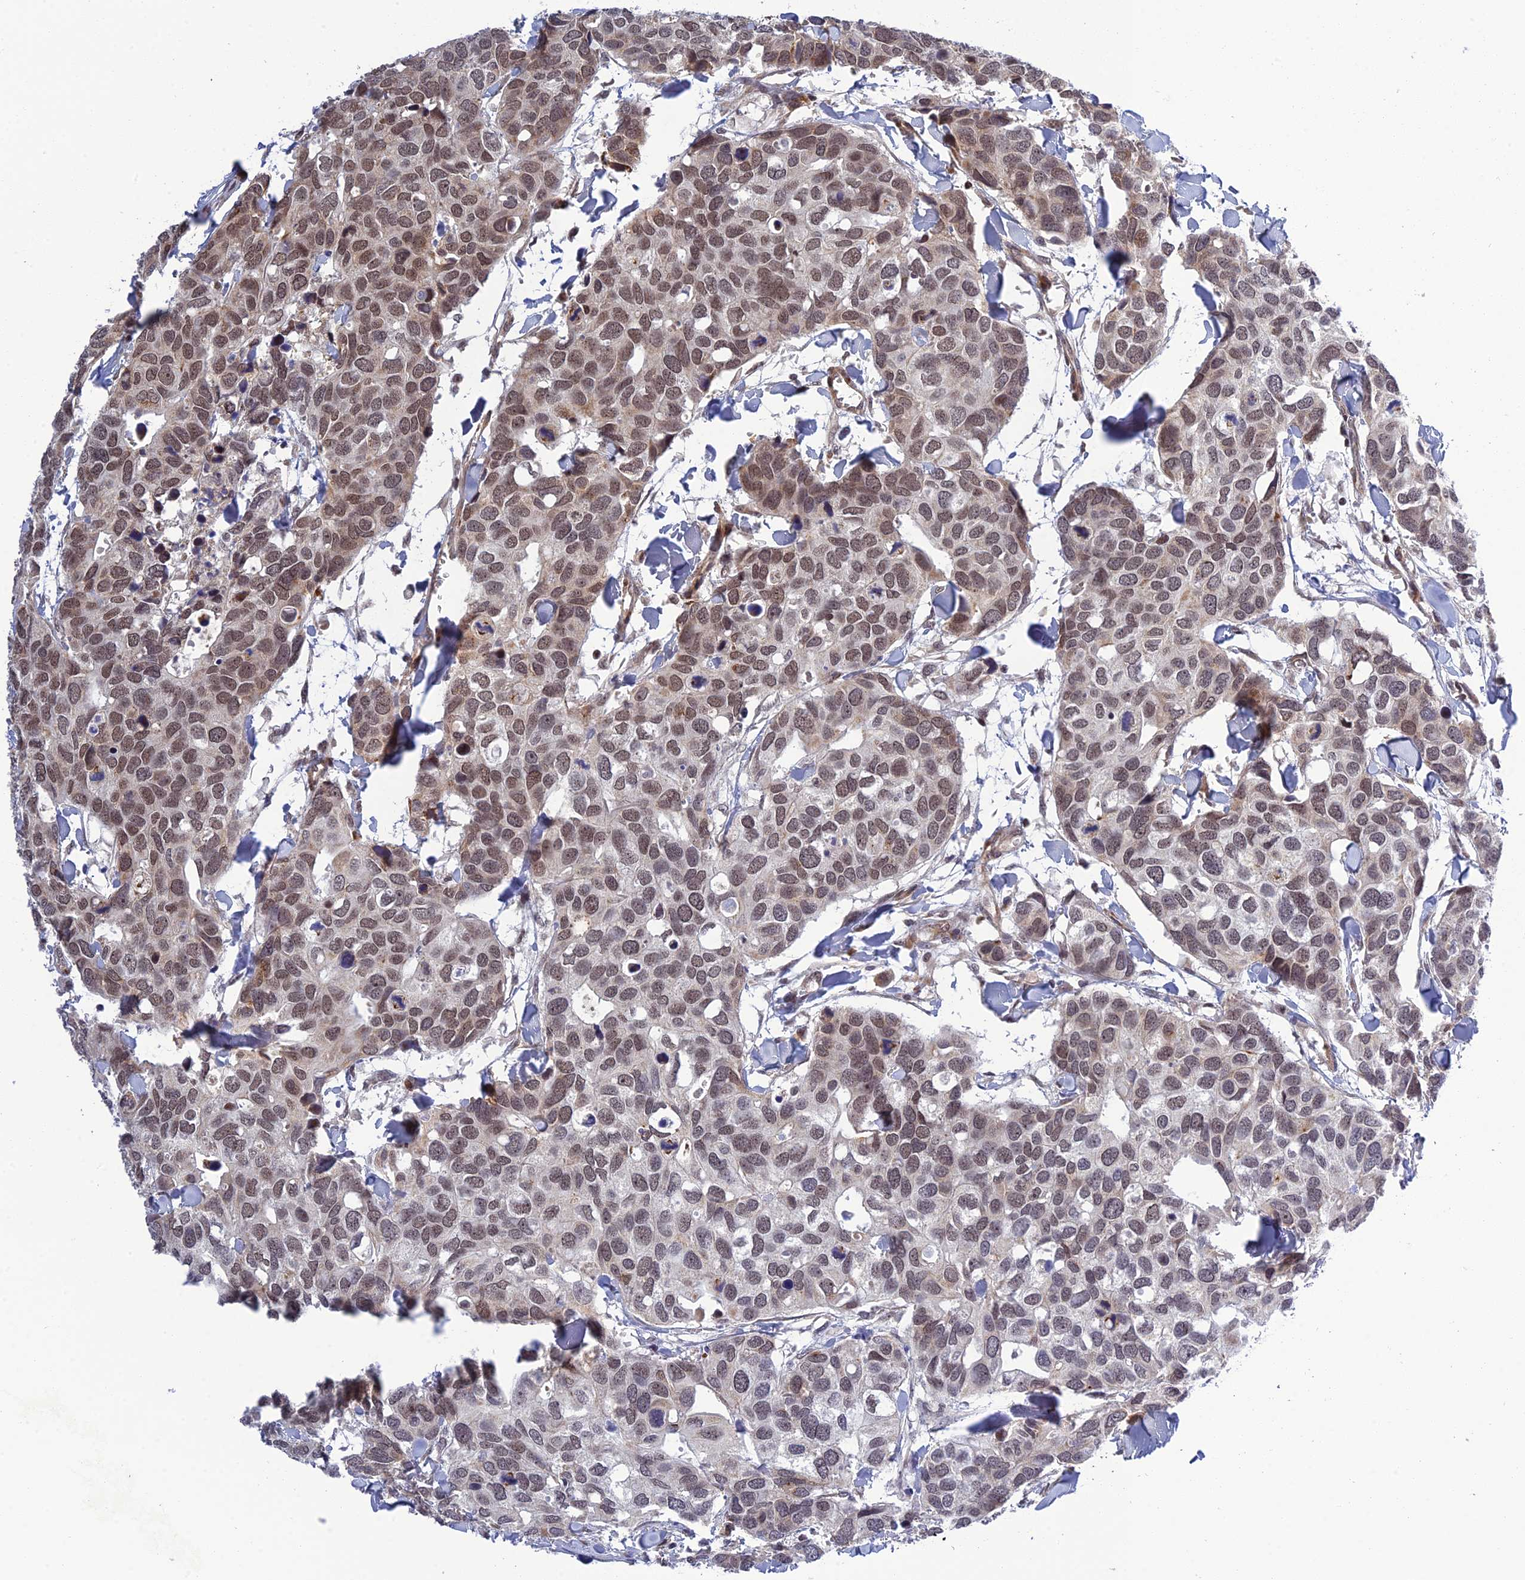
{"staining": {"intensity": "moderate", "quantity": ">75%", "location": "nuclear"}, "tissue": "breast cancer", "cell_type": "Tumor cells", "image_type": "cancer", "snomed": [{"axis": "morphology", "description": "Duct carcinoma"}, {"axis": "topography", "description": "Breast"}], "caption": "Immunohistochemistry (IHC) histopathology image of human breast intraductal carcinoma stained for a protein (brown), which reveals medium levels of moderate nuclear expression in about >75% of tumor cells.", "gene": "REXO1", "patient": {"sex": "female", "age": 83}}